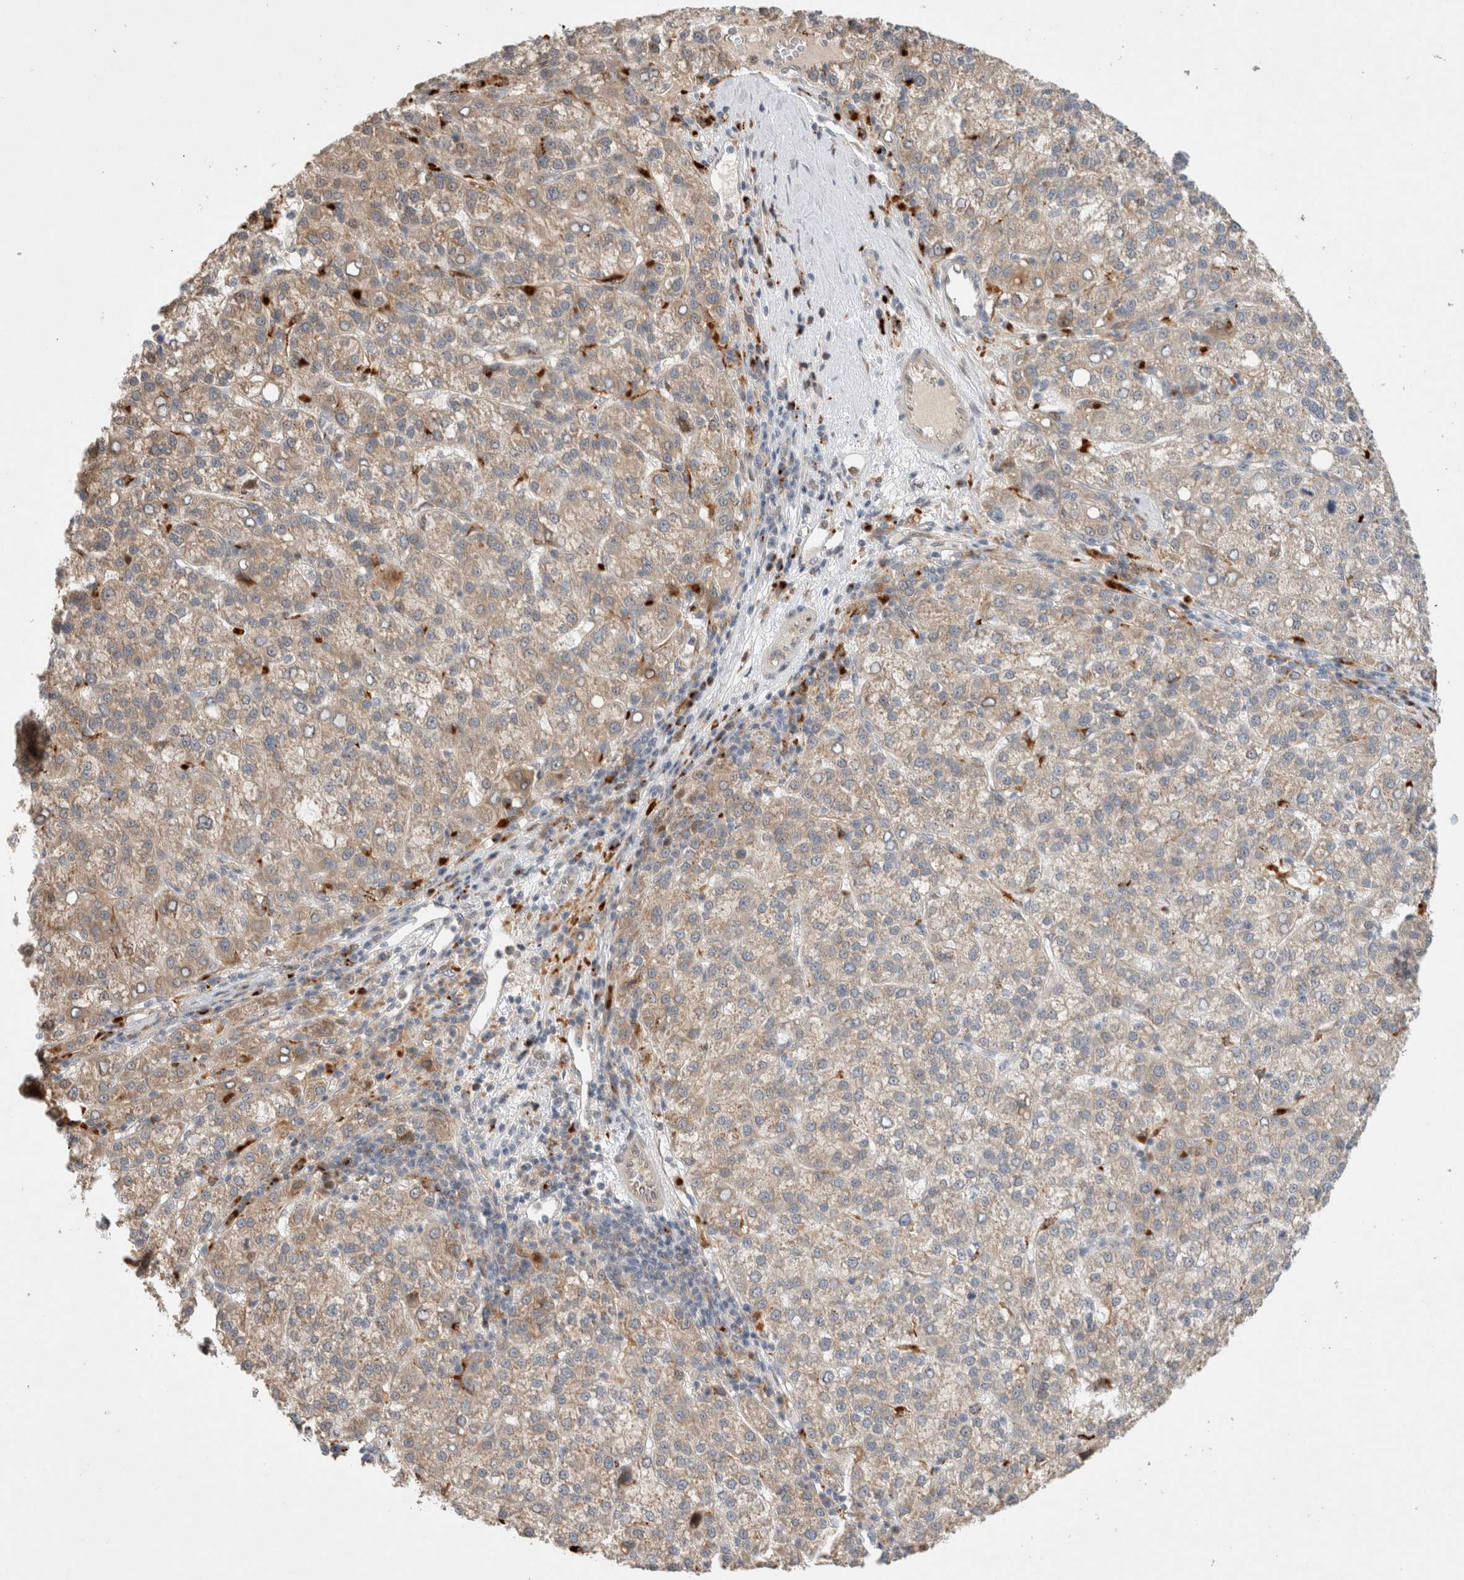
{"staining": {"intensity": "weak", "quantity": ">75%", "location": "cytoplasmic/membranous"}, "tissue": "liver cancer", "cell_type": "Tumor cells", "image_type": "cancer", "snomed": [{"axis": "morphology", "description": "Carcinoma, Hepatocellular, NOS"}, {"axis": "topography", "description": "Liver"}], "caption": "A photomicrograph of hepatocellular carcinoma (liver) stained for a protein demonstrates weak cytoplasmic/membranous brown staining in tumor cells.", "gene": "OTUD6B", "patient": {"sex": "female", "age": 58}}